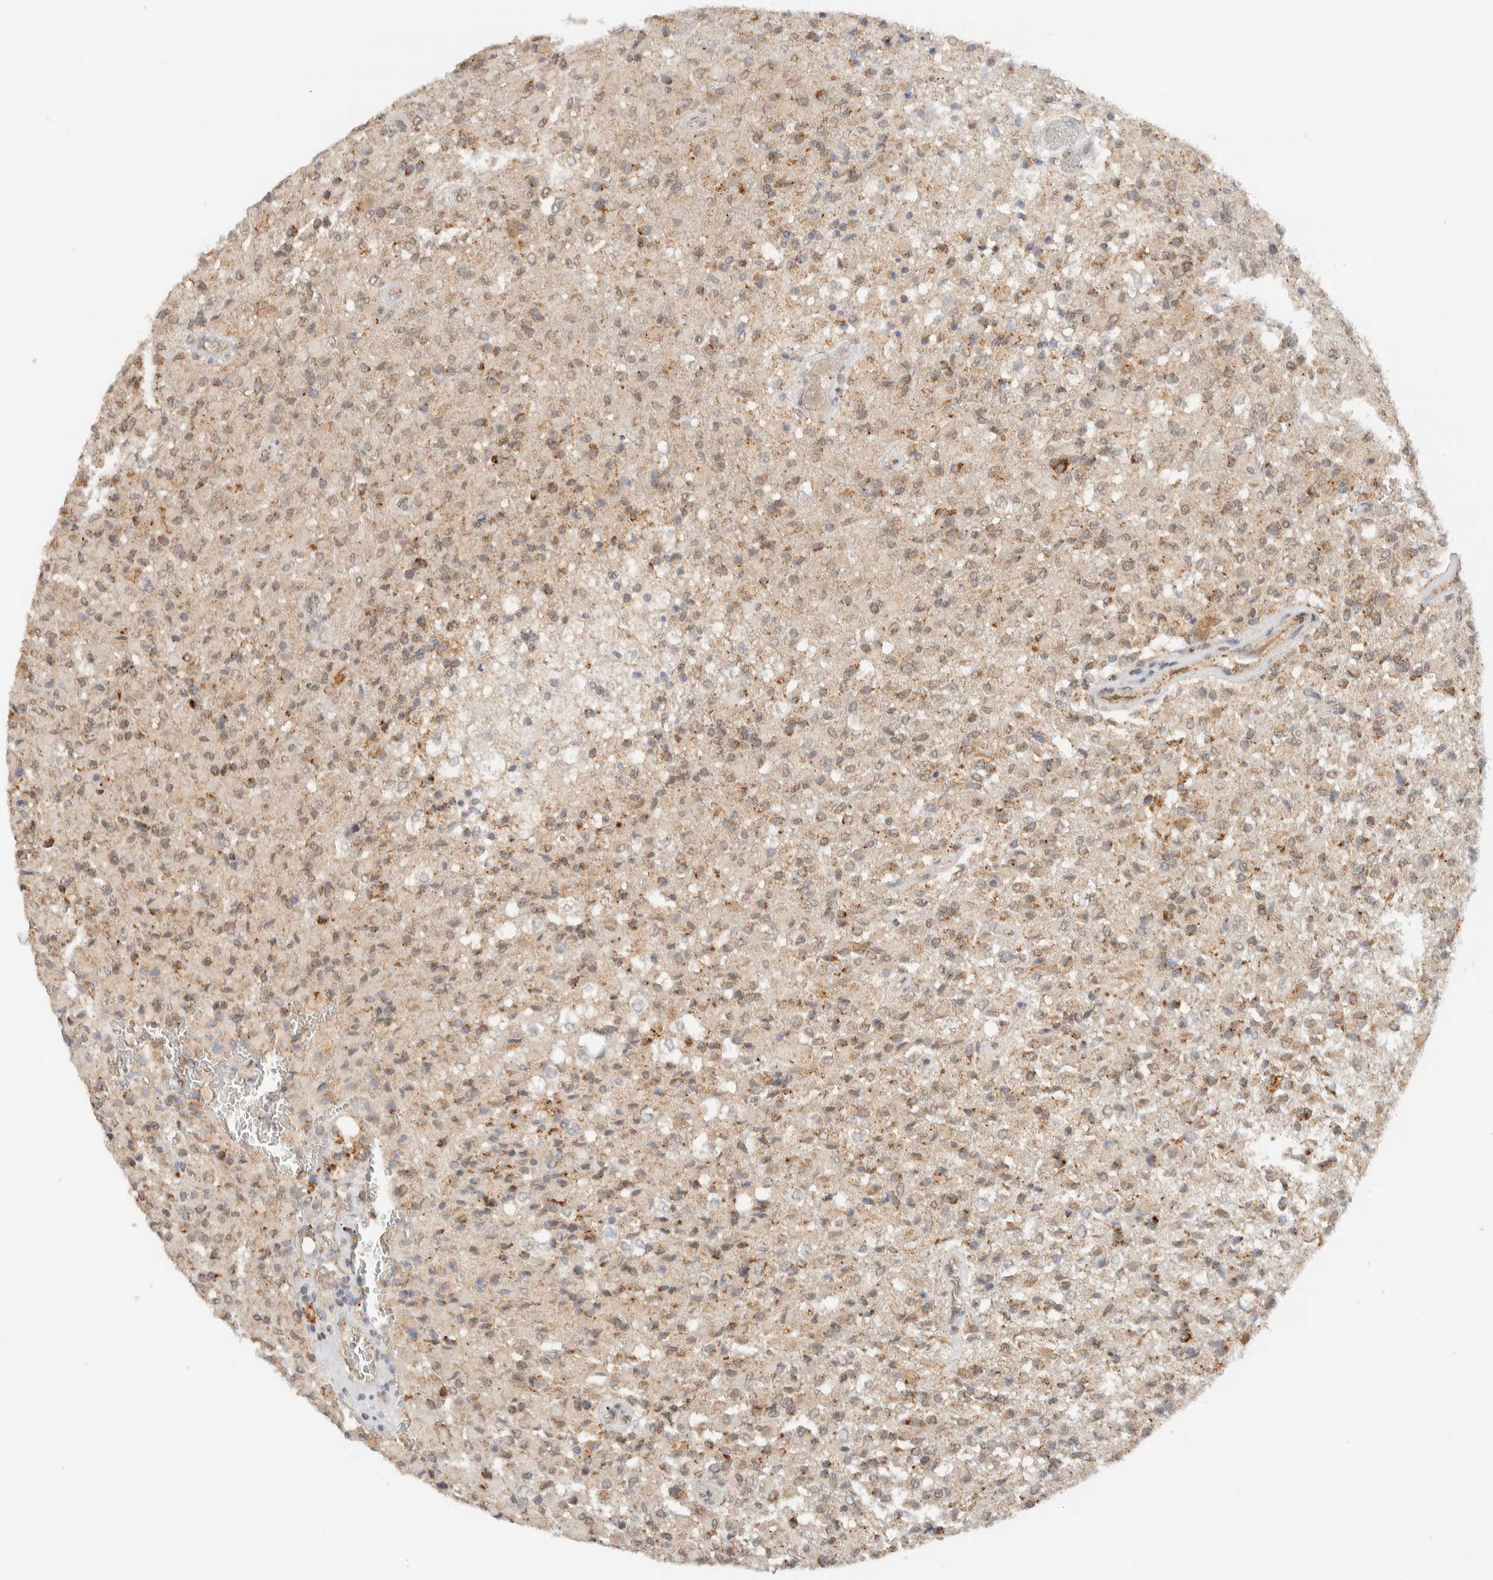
{"staining": {"intensity": "weak", "quantity": ">75%", "location": "cytoplasmic/membranous"}, "tissue": "glioma", "cell_type": "Tumor cells", "image_type": "cancer", "snomed": [{"axis": "morphology", "description": "Glioma, malignant, High grade"}, {"axis": "topography", "description": "Brain"}], "caption": "Glioma was stained to show a protein in brown. There is low levels of weak cytoplasmic/membranous expression in approximately >75% of tumor cells.", "gene": "MRPL41", "patient": {"sex": "male", "age": 71}}